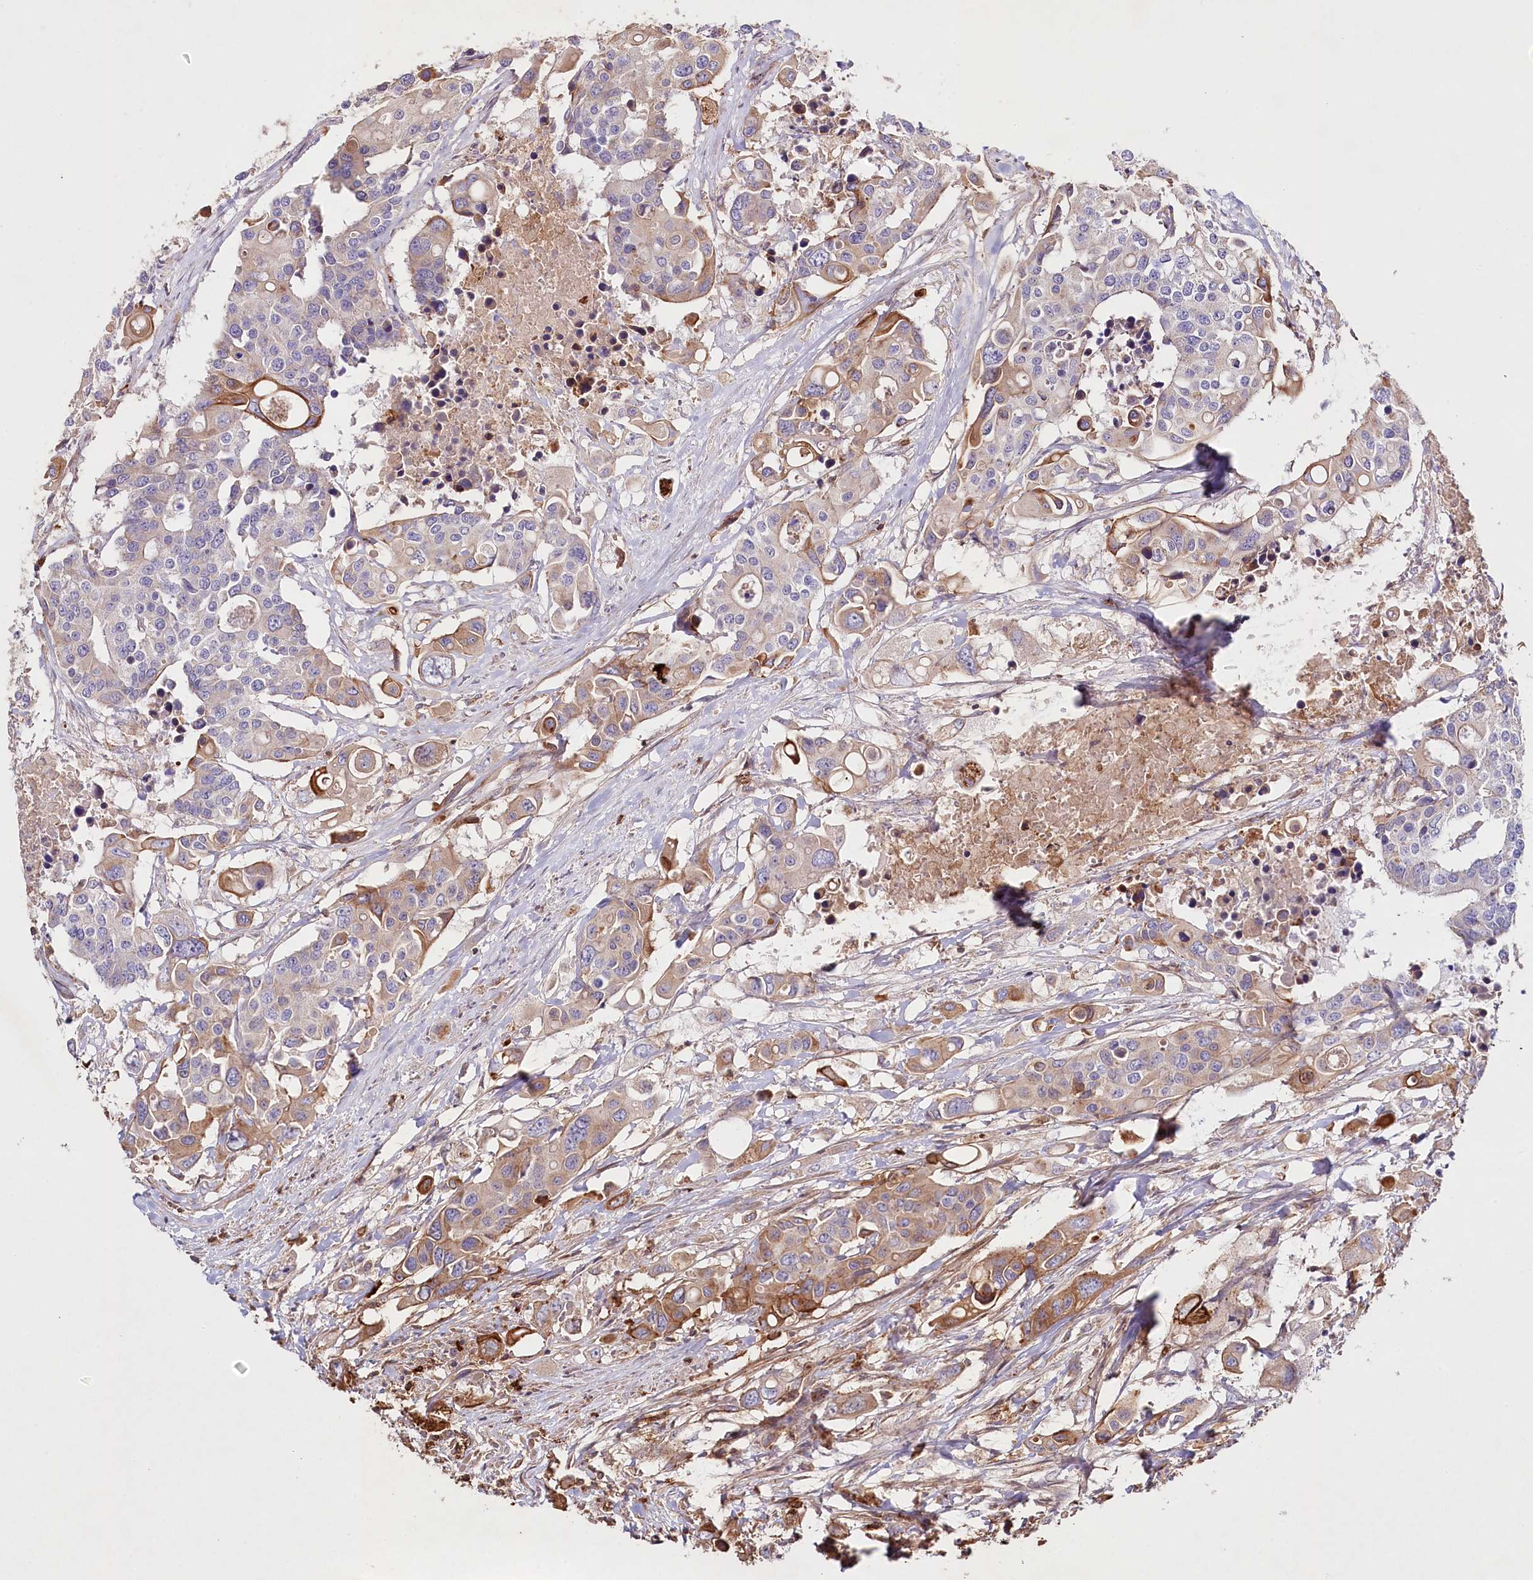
{"staining": {"intensity": "moderate", "quantity": "25%-75%", "location": "cytoplasmic/membranous"}, "tissue": "colorectal cancer", "cell_type": "Tumor cells", "image_type": "cancer", "snomed": [{"axis": "morphology", "description": "Adenocarcinoma, NOS"}, {"axis": "topography", "description": "Colon"}], "caption": "Immunohistochemistry image of neoplastic tissue: colorectal adenocarcinoma stained using immunohistochemistry (IHC) shows medium levels of moderate protein expression localized specifically in the cytoplasmic/membranous of tumor cells, appearing as a cytoplasmic/membranous brown color.", "gene": "RBP5", "patient": {"sex": "male", "age": 77}}